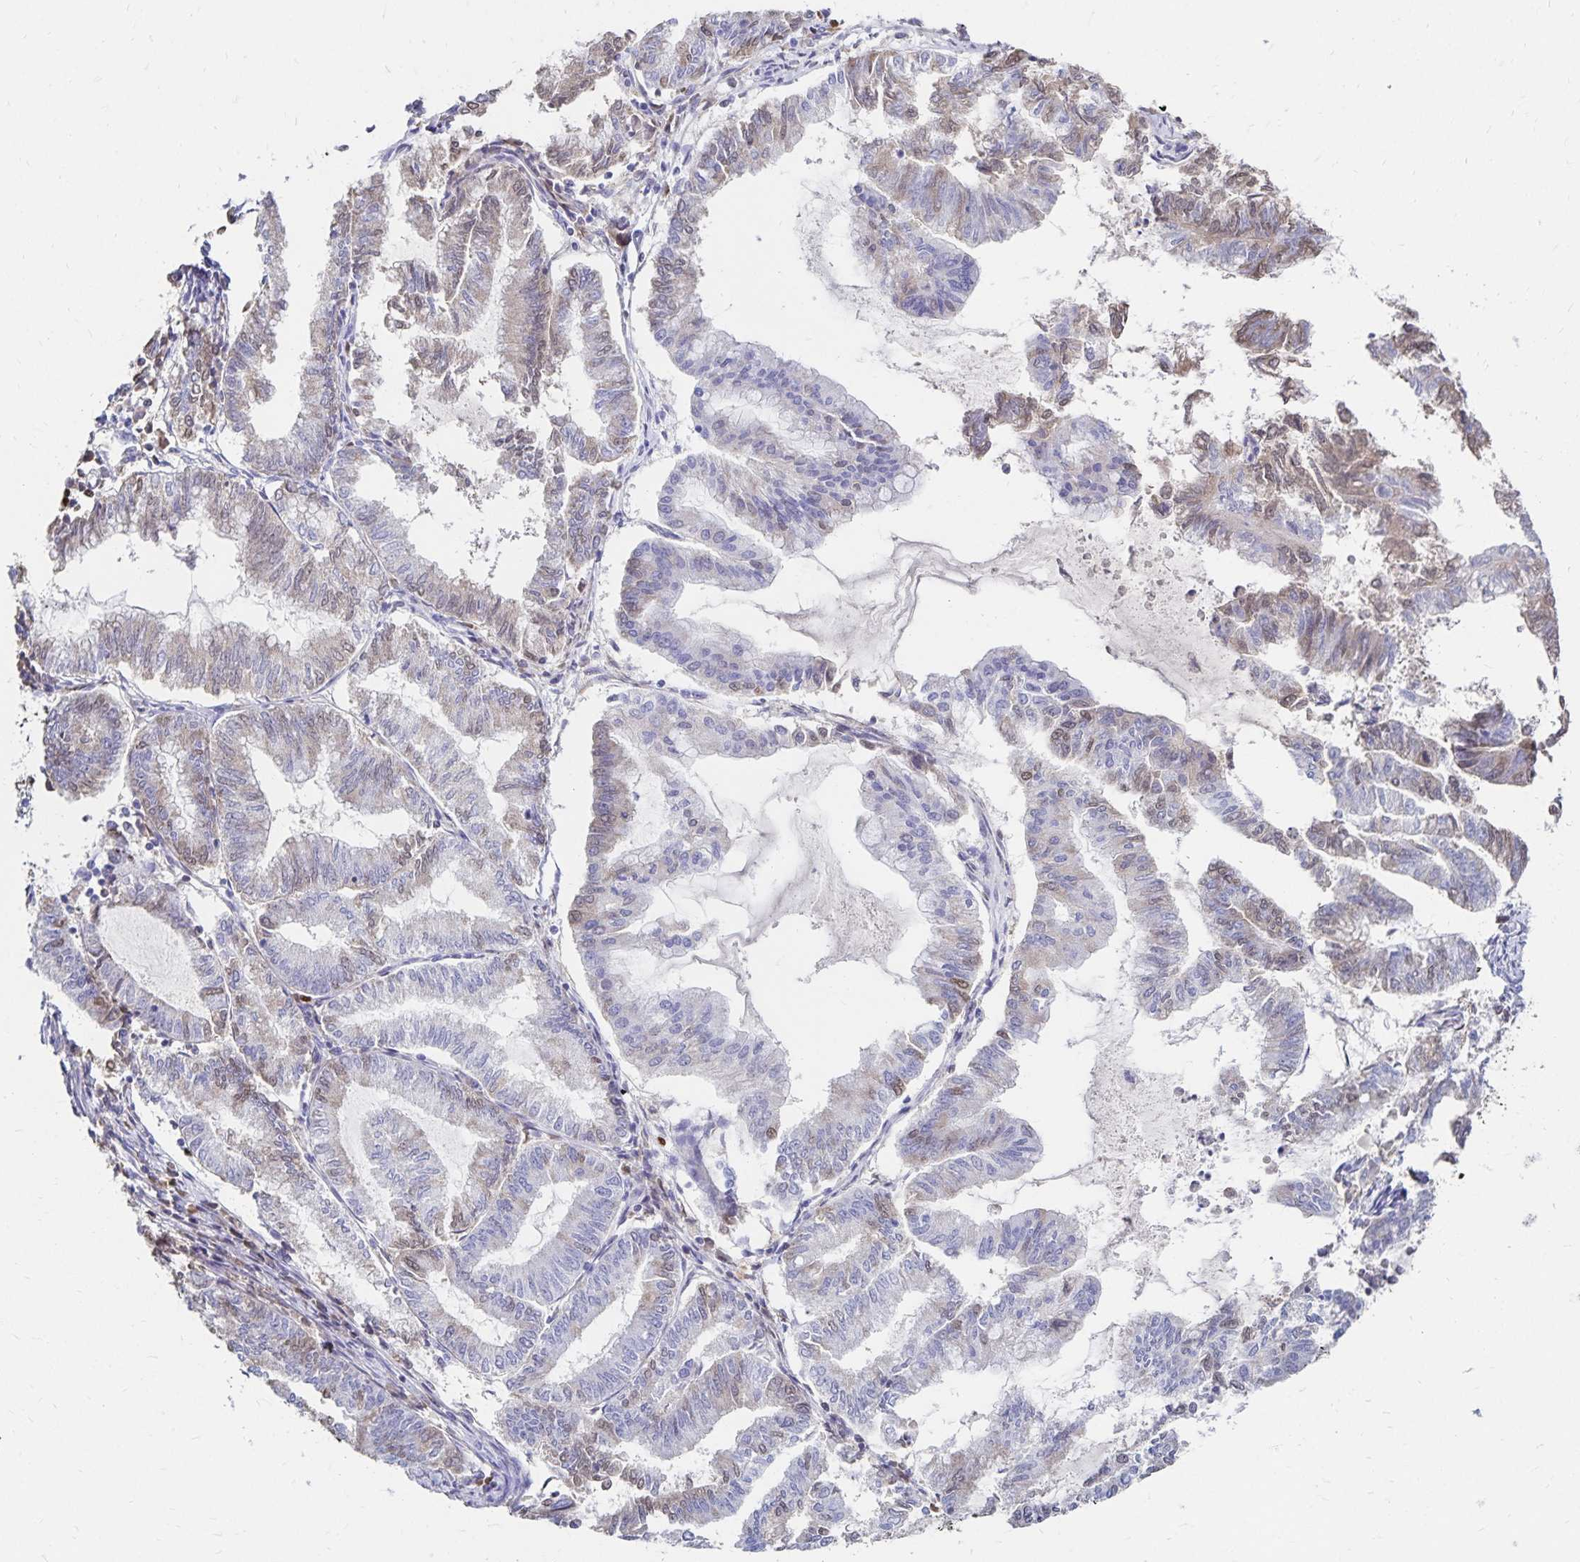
{"staining": {"intensity": "weak", "quantity": "<25%", "location": "cytoplasmic/membranous,nuclear"}, "tissue": "endometrial cancer", "cell_type": "Tumor cells", "image_type": "cancer", "snomed": [{"axis": "morphology", "description": "Adenocarcinoma, NOS"}, {"axis": "topography", "description": "Endometrium"}], "caption": "Immunohistochemical staining of human endometrial adenocarcinoma demonstrates no significant expression in tumor cells. (DAB (3,3'-diaminobenzidine) immunohistochemistry (IHC) visualized using brightfield microscopy, high magnification).", "gene": "PAX5", "patient": {"sex": "female", "age": 79}}